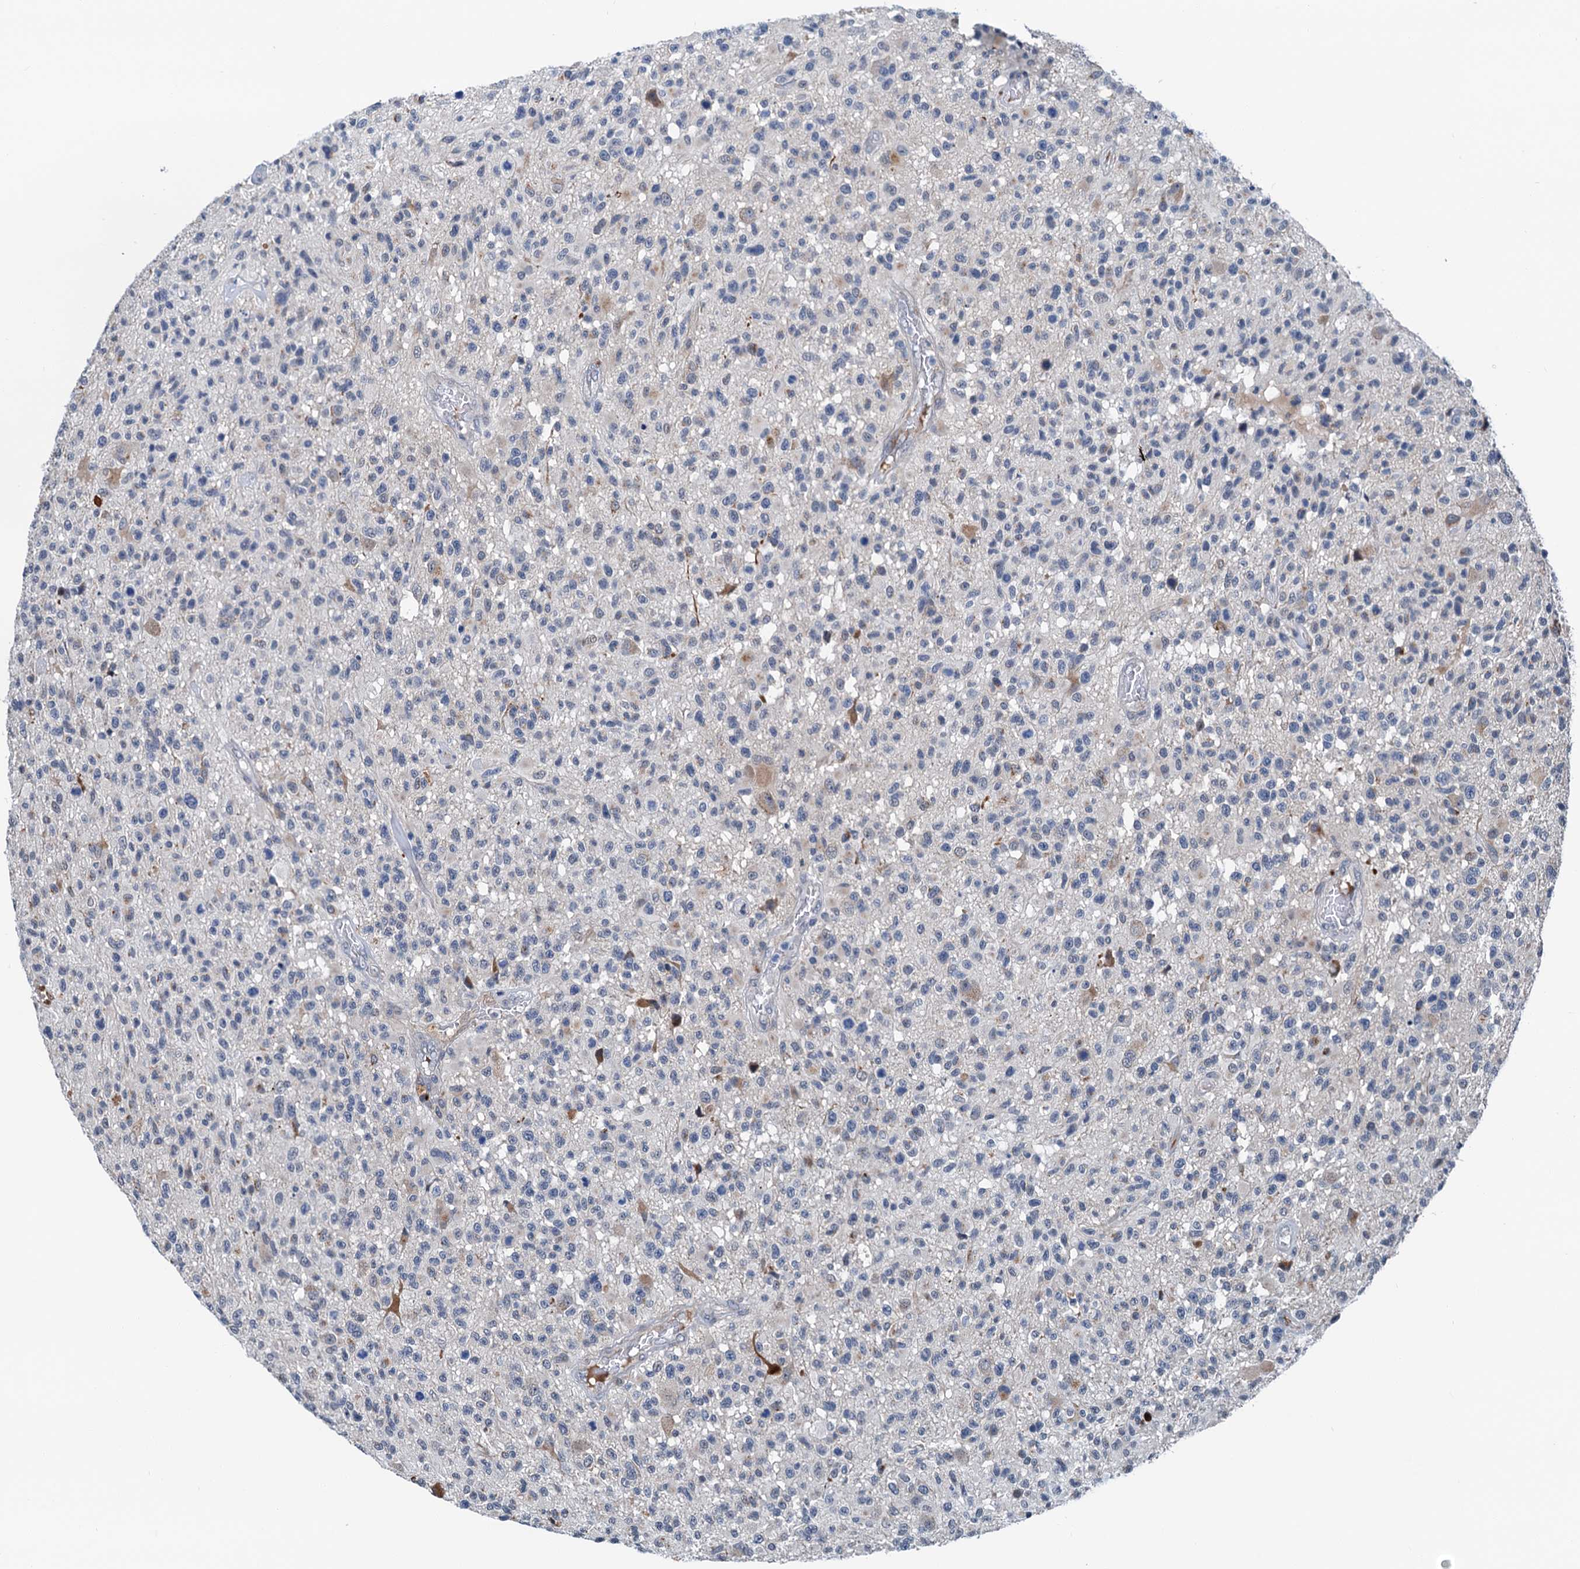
{"staining": {"intensity": "negative", "quantity": "none", "location": "none"}, "tissue": "glioma", "cell_type": "Tumor cells", "image_type": "cancer", "snomed": [{"axis": "morphology", "description": "Glioma, malignant, High grade"}, {"axis": "morphology", "description": "Glioblastoma, NOS"}, {"axis": "topography", "description": "Brain"}], "caption": "Protein analysis of malignant high-grade glioma exhibits no significant staining in tumor cells.", "gene": "SHLD1", "patient": {"sex": "male", "age": 60}}